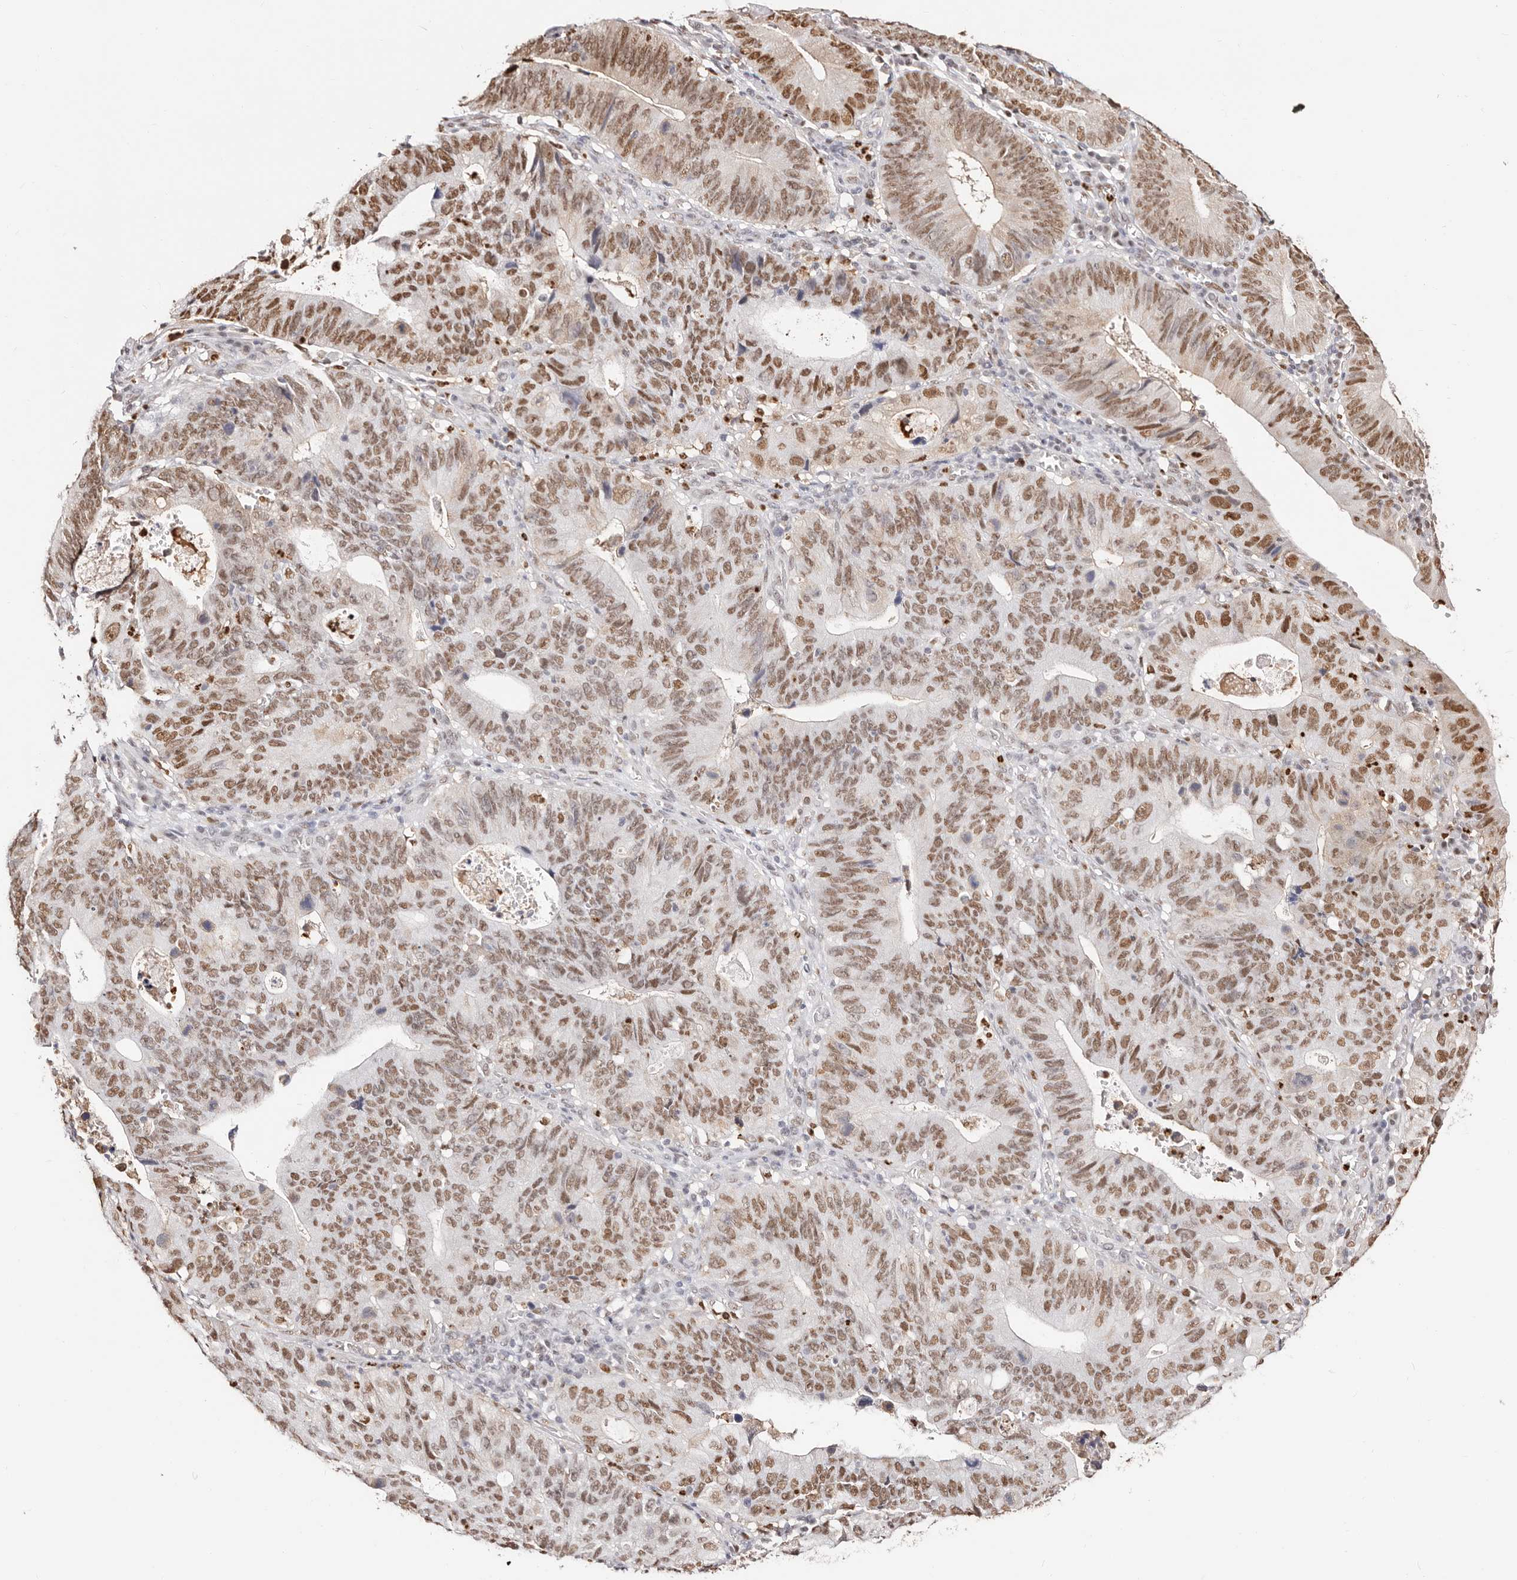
{"staining": {"intensity": "moderate", "quantity": ">75%", "location": "nuclear"}, "tissue": "stomach cancer", "cell_type": "Tumor cells", "image_type": "cancer", "snomed": [{"axis": "morphology", "description": "Adenocarcinoma, NOS"}, {"axis": "topography", "description": "Stomach"}], "caption": "Adenocarcinoma (stomach) tissue exhibits moderate nuclear expression in approximately >75% of tumor cells", "gene": "TKT", "patient": {"sex": "male", "age": 59}}